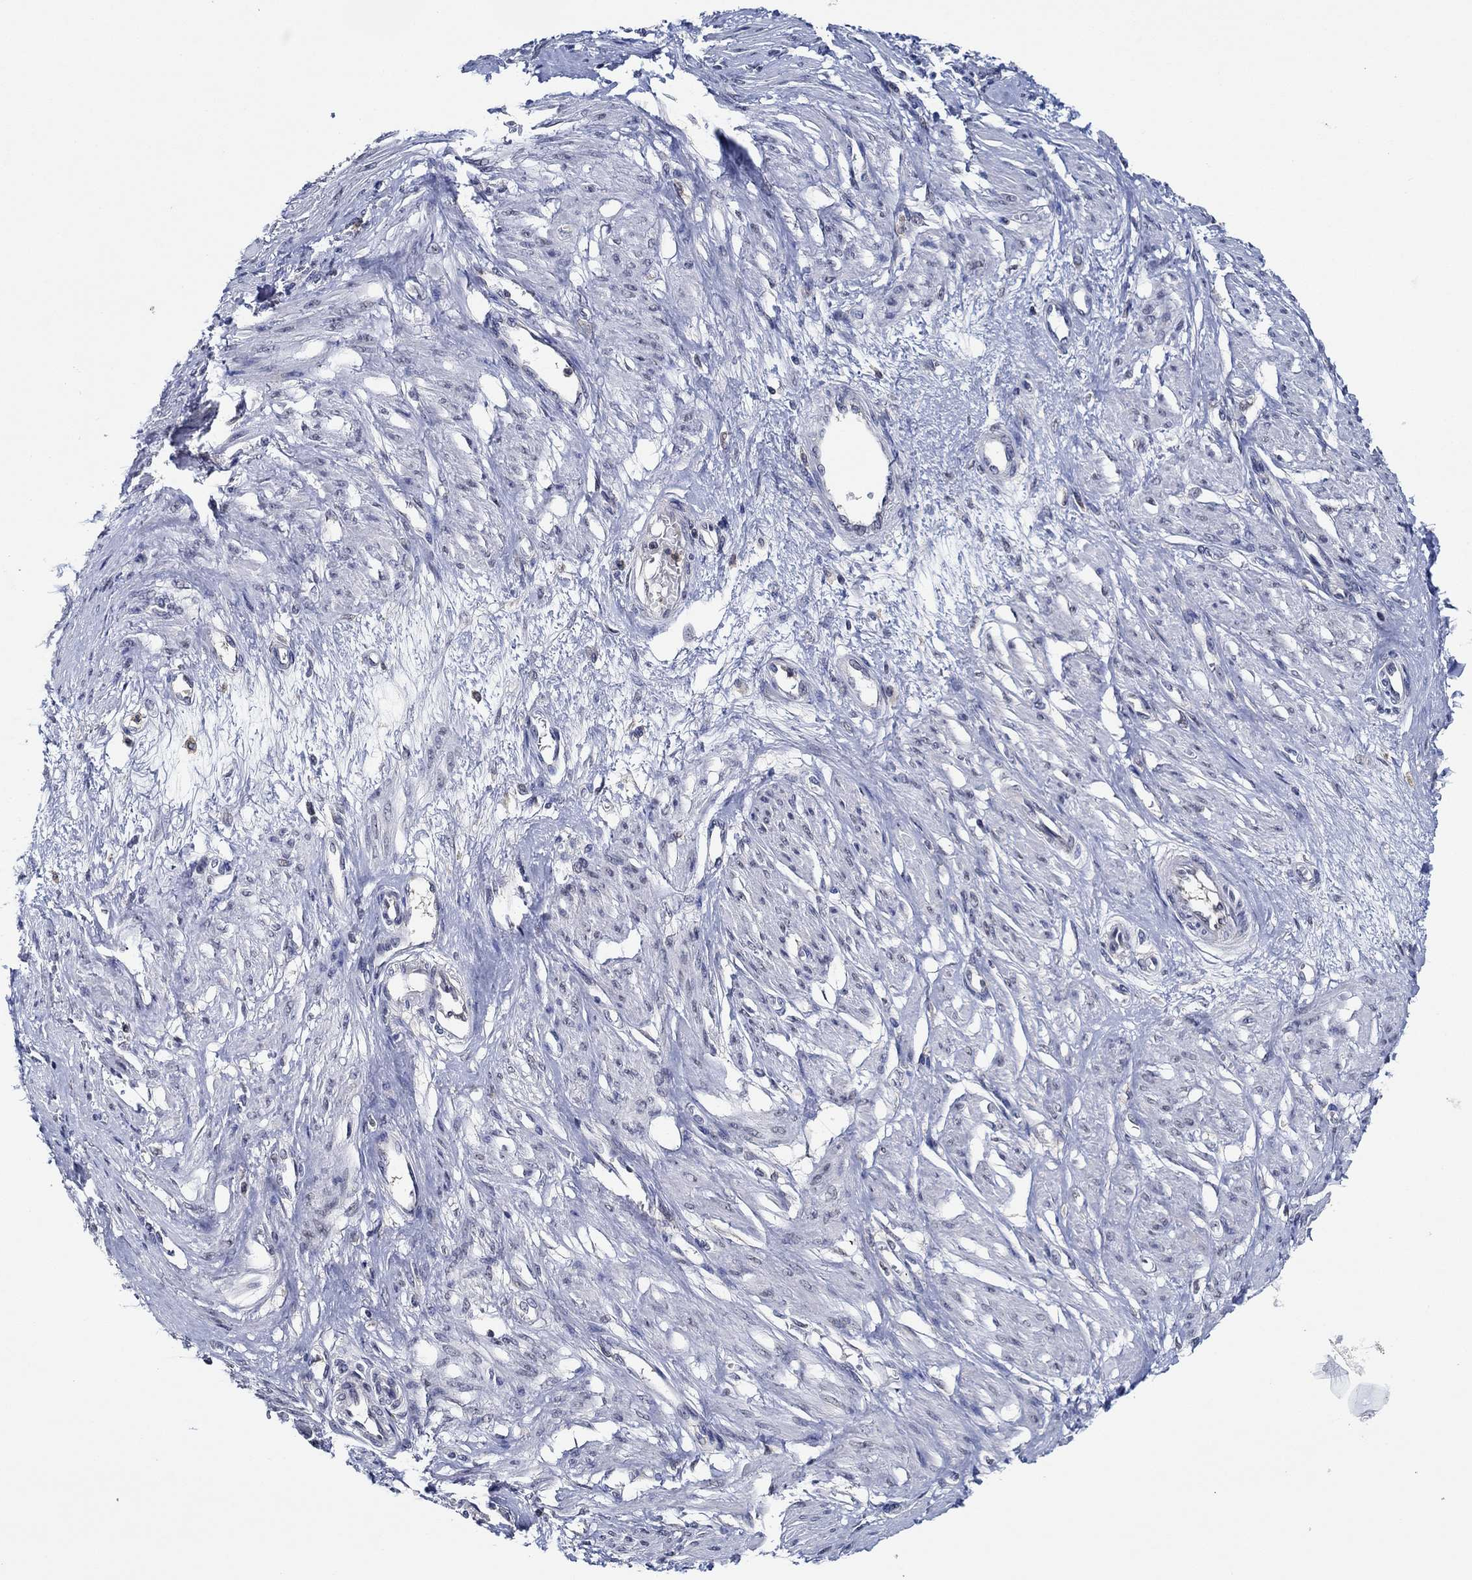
{"staining": {"intensity": "negative", "quantity": "none", "location": "none"}, "tissue": "smooth muscle", "cell_type": "Smooth muscle cells", "image_type": "normal", "snomed": [{"axis": "morphology", "description": "Normal tissue, NOS"}, {"axis": "topography", "description": "Smooth muscle"}, {"axis": "topography", "description": "Uterus"}], "caption": "Immunohistochemistry histopathology image of normal smooth muscle stained for a protein (brown), which displays no staining in smooth muscle cells. The staining is performed using DAB brown chromogen with nuclei counter-stained in using hematoxylin.", "gene": "DACT1", "patient": {"sex": "female", "age": 39}}